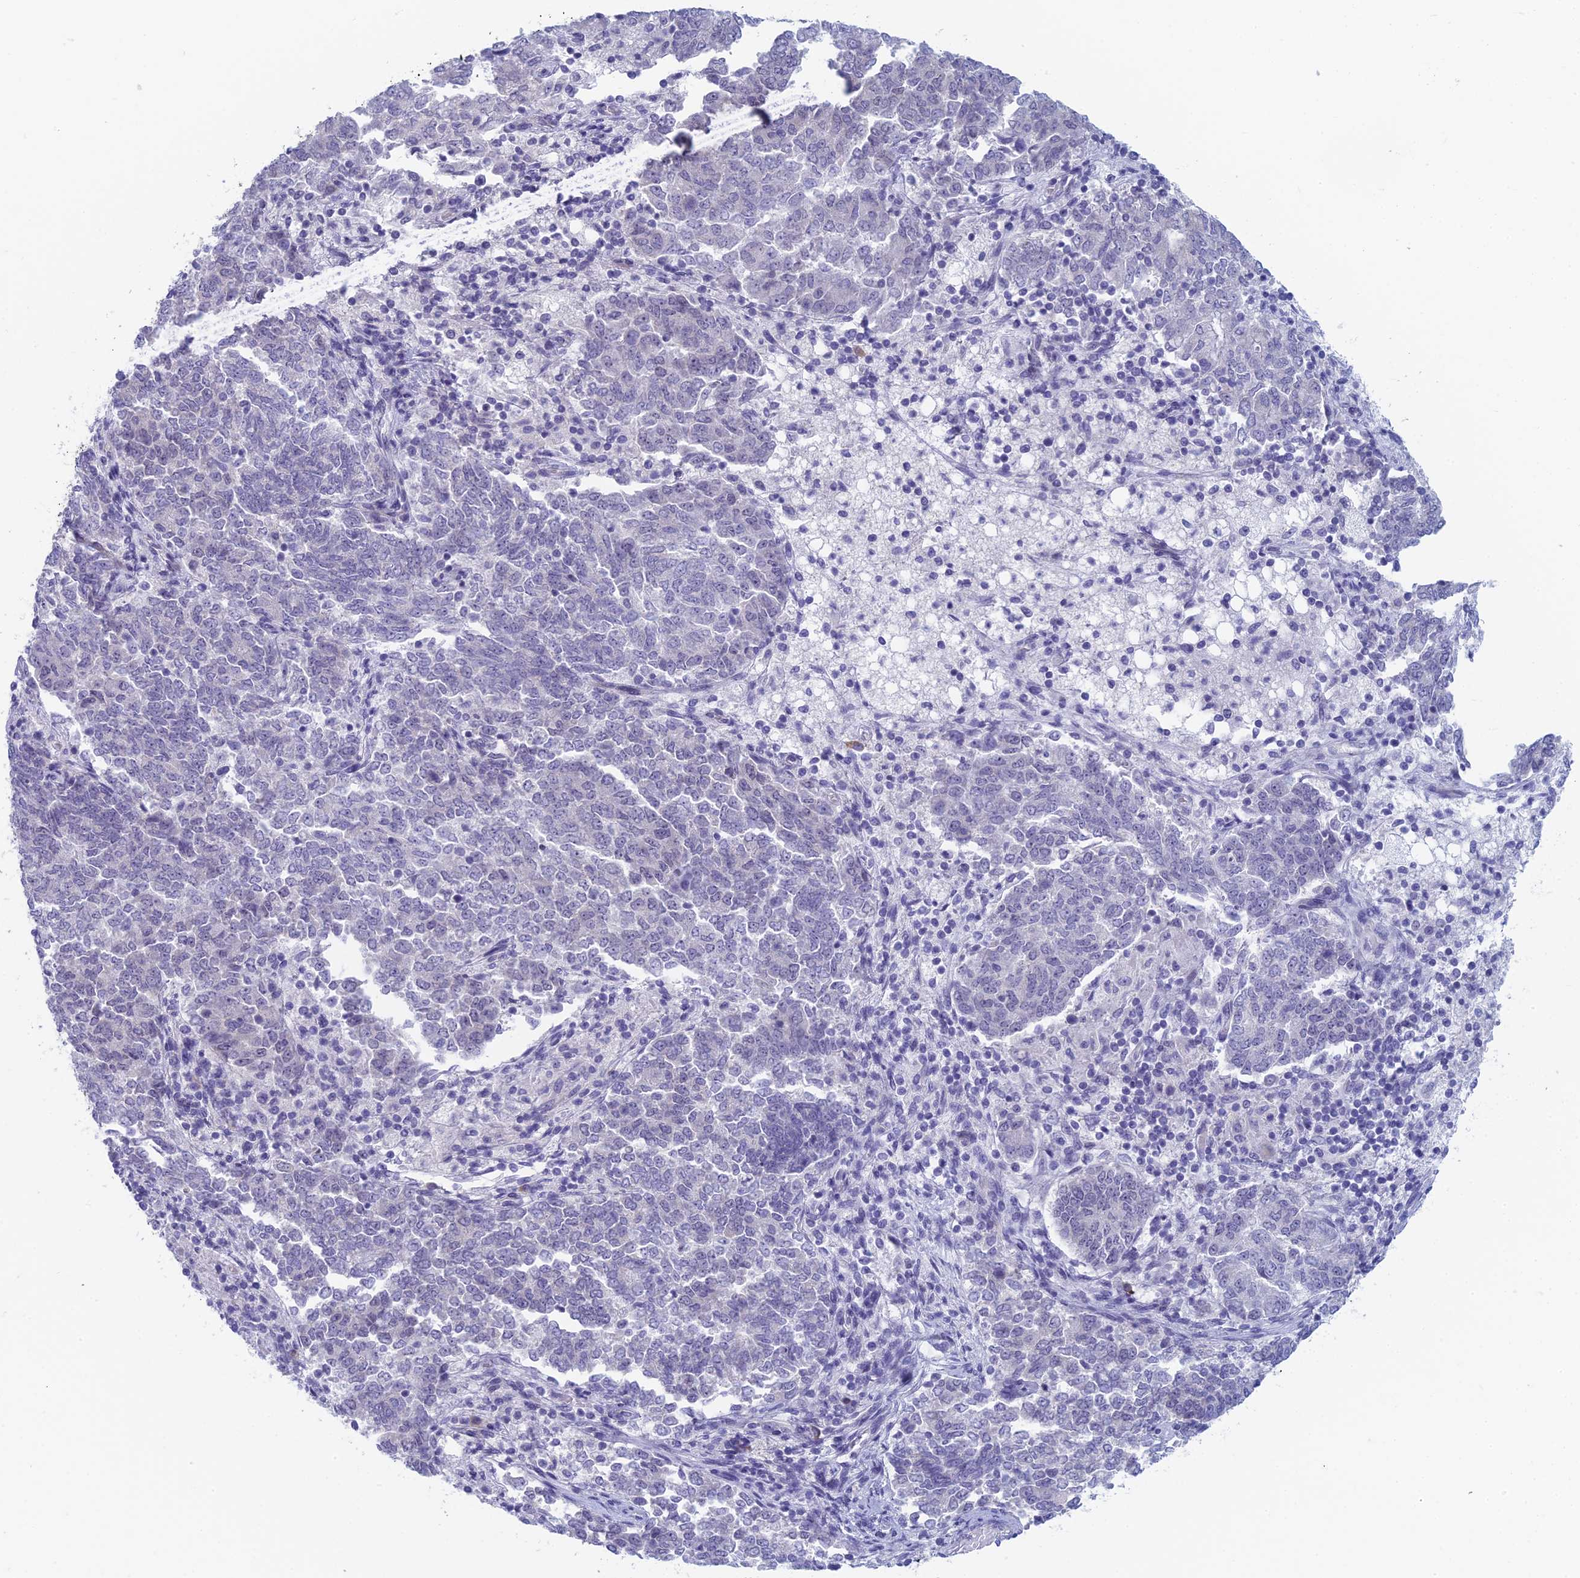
{"staining": {"intensity": "negative", "quantity": "none", "location": "none"}, "tissue": "endometrial cancer", "cell_type": "Tumor cells", "image_type": "cancer", "snomed": [{"axis": "morphology", "description": "Adenocarcinoma, NOS"}, {"axis": "topography", "description": "Endometrium"}], "caption": "This is an immunohistochemistry image of endometrial cancer. There is no positivity in tumor cells.", "gene": "PPP1R26", "patient": {"sex": "female", "age": 80}}